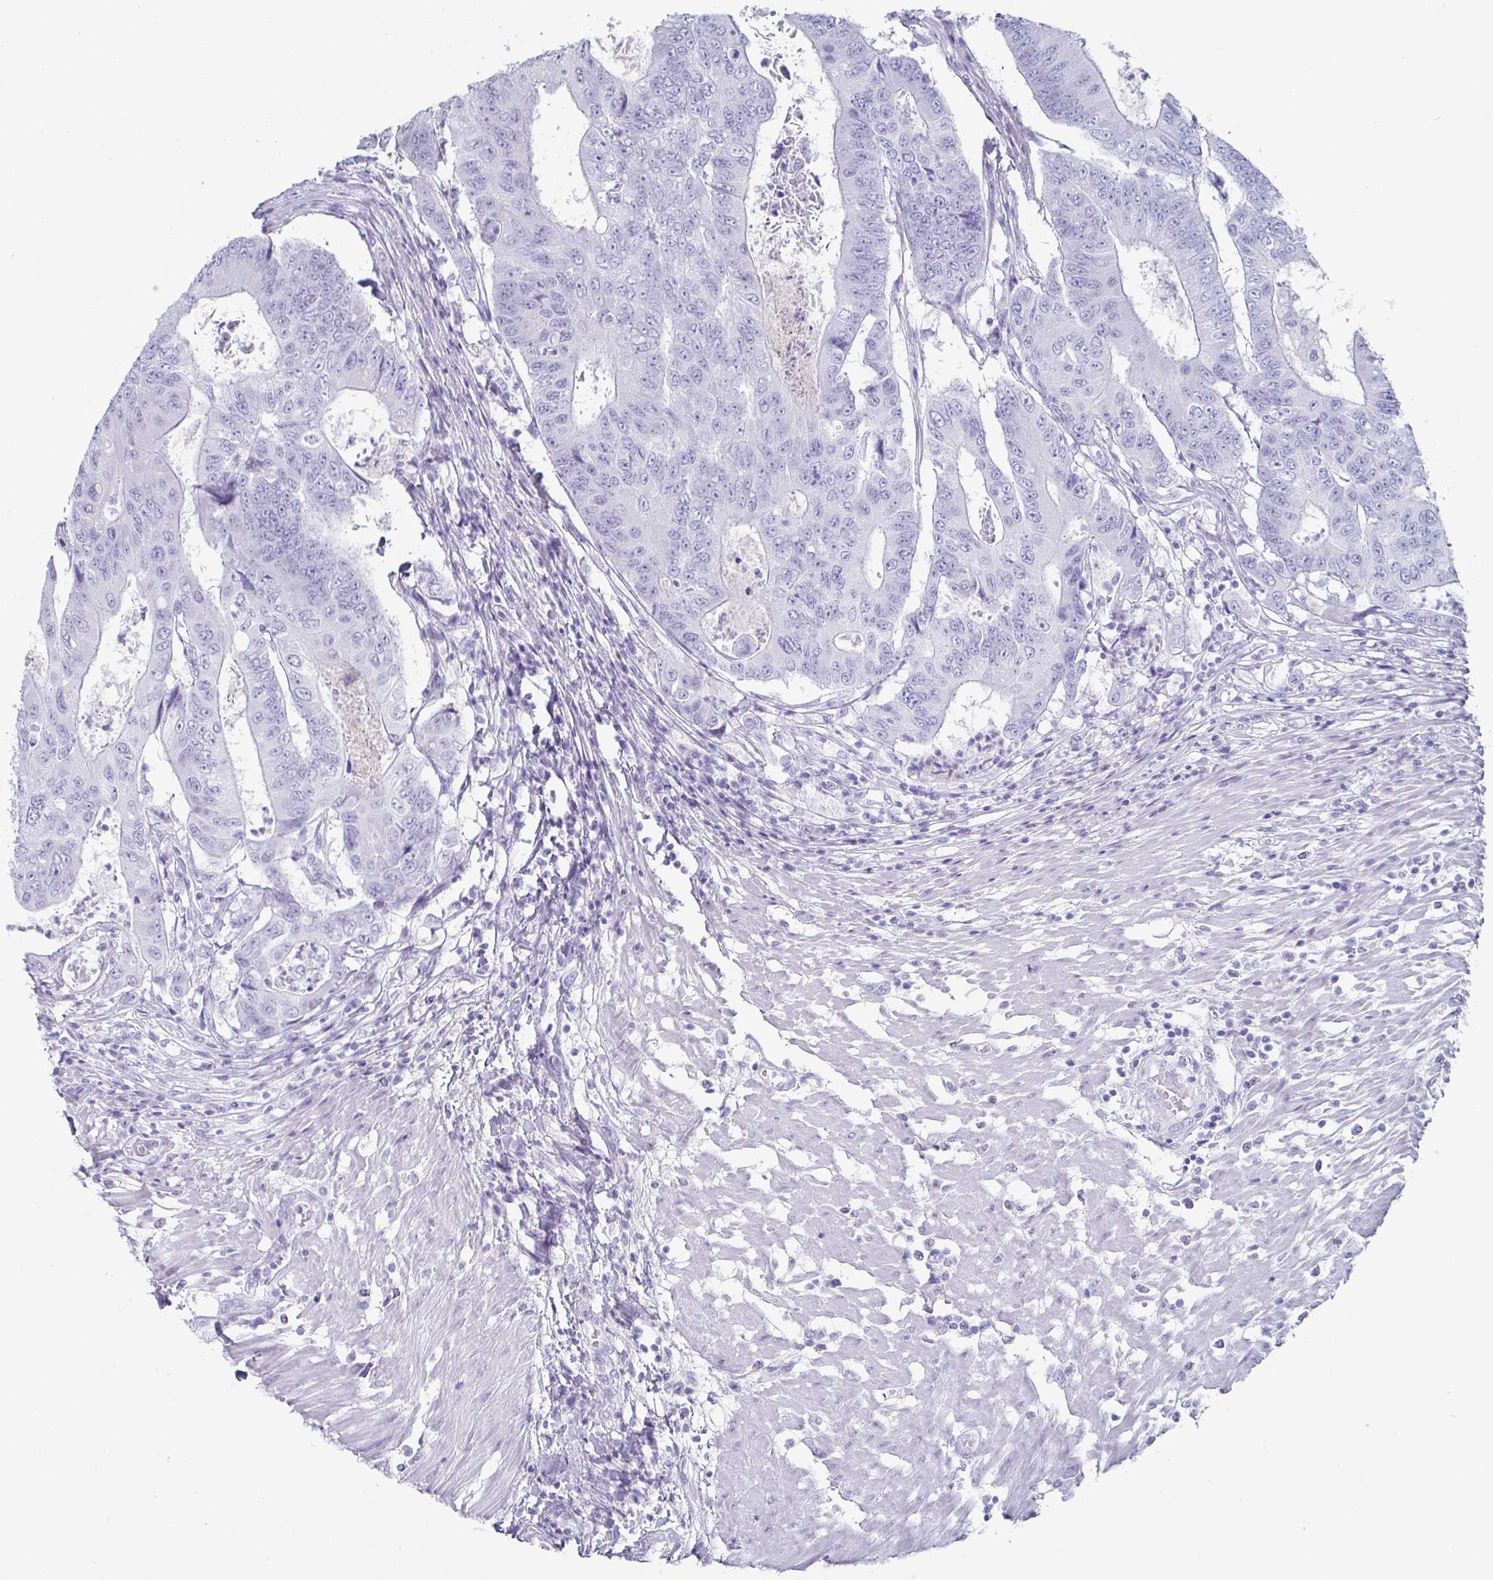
{"staining": {"intensity": "negative", "quantity": "none", "location": "none"}, "tissue": "colorectal cancer", "cell_type": "Tumor cells", "image_type": "cancer", "snomed": [{"axis": "morphology", "description": "Adenocarcinoma, NOS"}, {"axis": "topography", "description": "Colon"}], "caption": "A high-resolution photomicrograph shows IHC staining of colorectal cancer, which reveals no significant positivity in tumor cells.", "gene": "CREG2", "patient": {"sex": "female", "age": 48}}